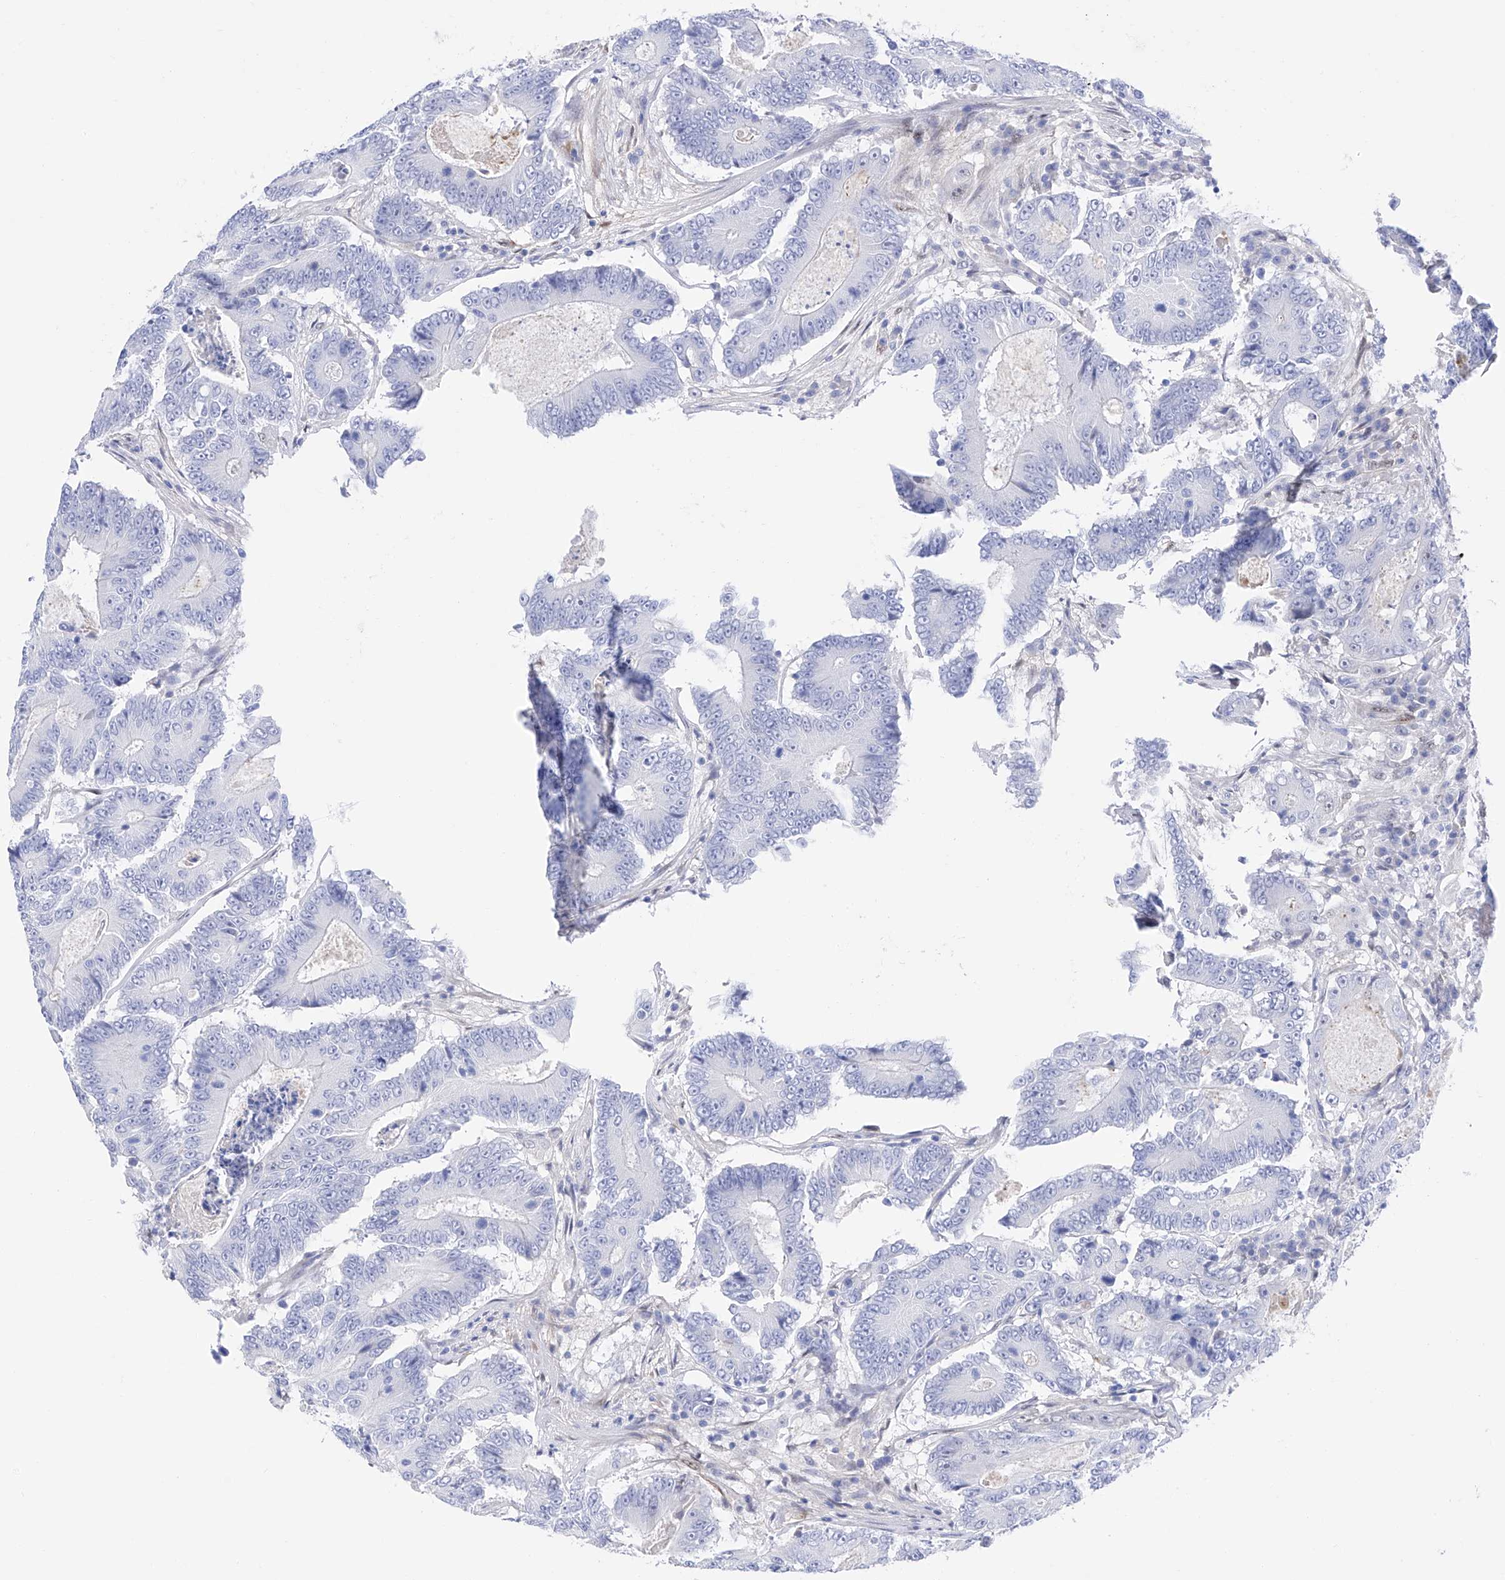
{"staining": {"intensity": "negative", "quantity": "none", "location": "none"}, "tissue": "colorectal cancer", "cell_type": "Tumor cells", "image_type": "cancer", "snomed": [{"axis": "morphology", "description": "Adenocarcinoma, NOS"}, {"axis": "topography", "description": "Colon"}], "caption": "Micrograph shows no significant protein expression in tumor cells of colorectal cancer (adenocarcinoma). (DAB immunohistochemistry, high magnification).", "gene": "TRPC7", "patient": {"sex": "male", "age": 83}}